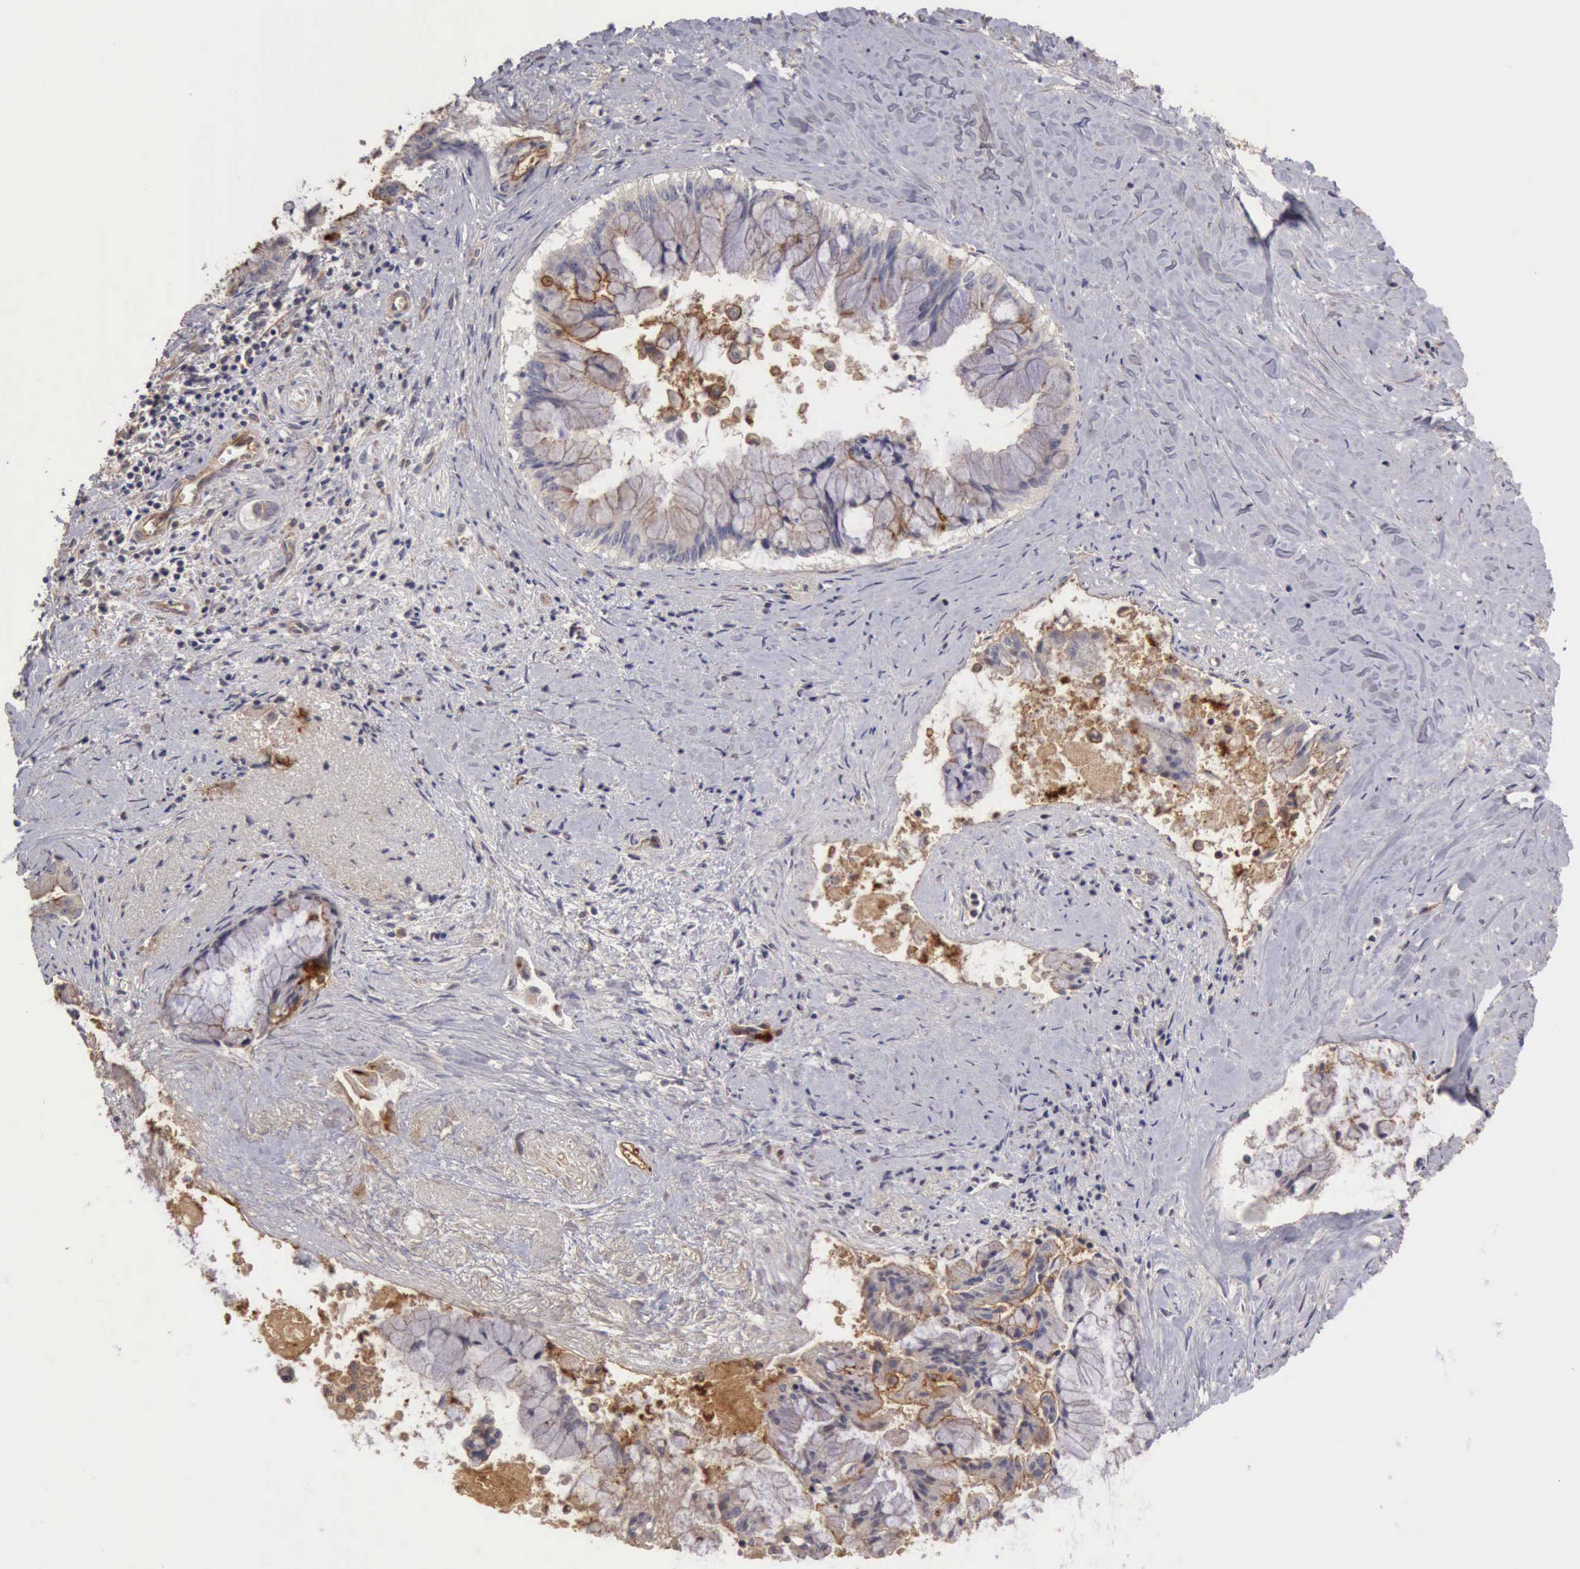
{"staining": {"intensity": "negative", "quantity": "none", "location": "none"}, "tissue": "pancreatic cancer", "cell_type": "Tumor cells", "image_type": "cancer", "snomed": [{"axis": "morphology", "description": "Adenocarcinoma, NOS"}, {"axis": "topography", "description": "Pancreas"}], "caption": "This is a micrograph of IHC staining of pancreatic cancer, which shows no positivity in tumor cells.", "gene": "BMX", "patient": {"sex": "male", "age": 59}}